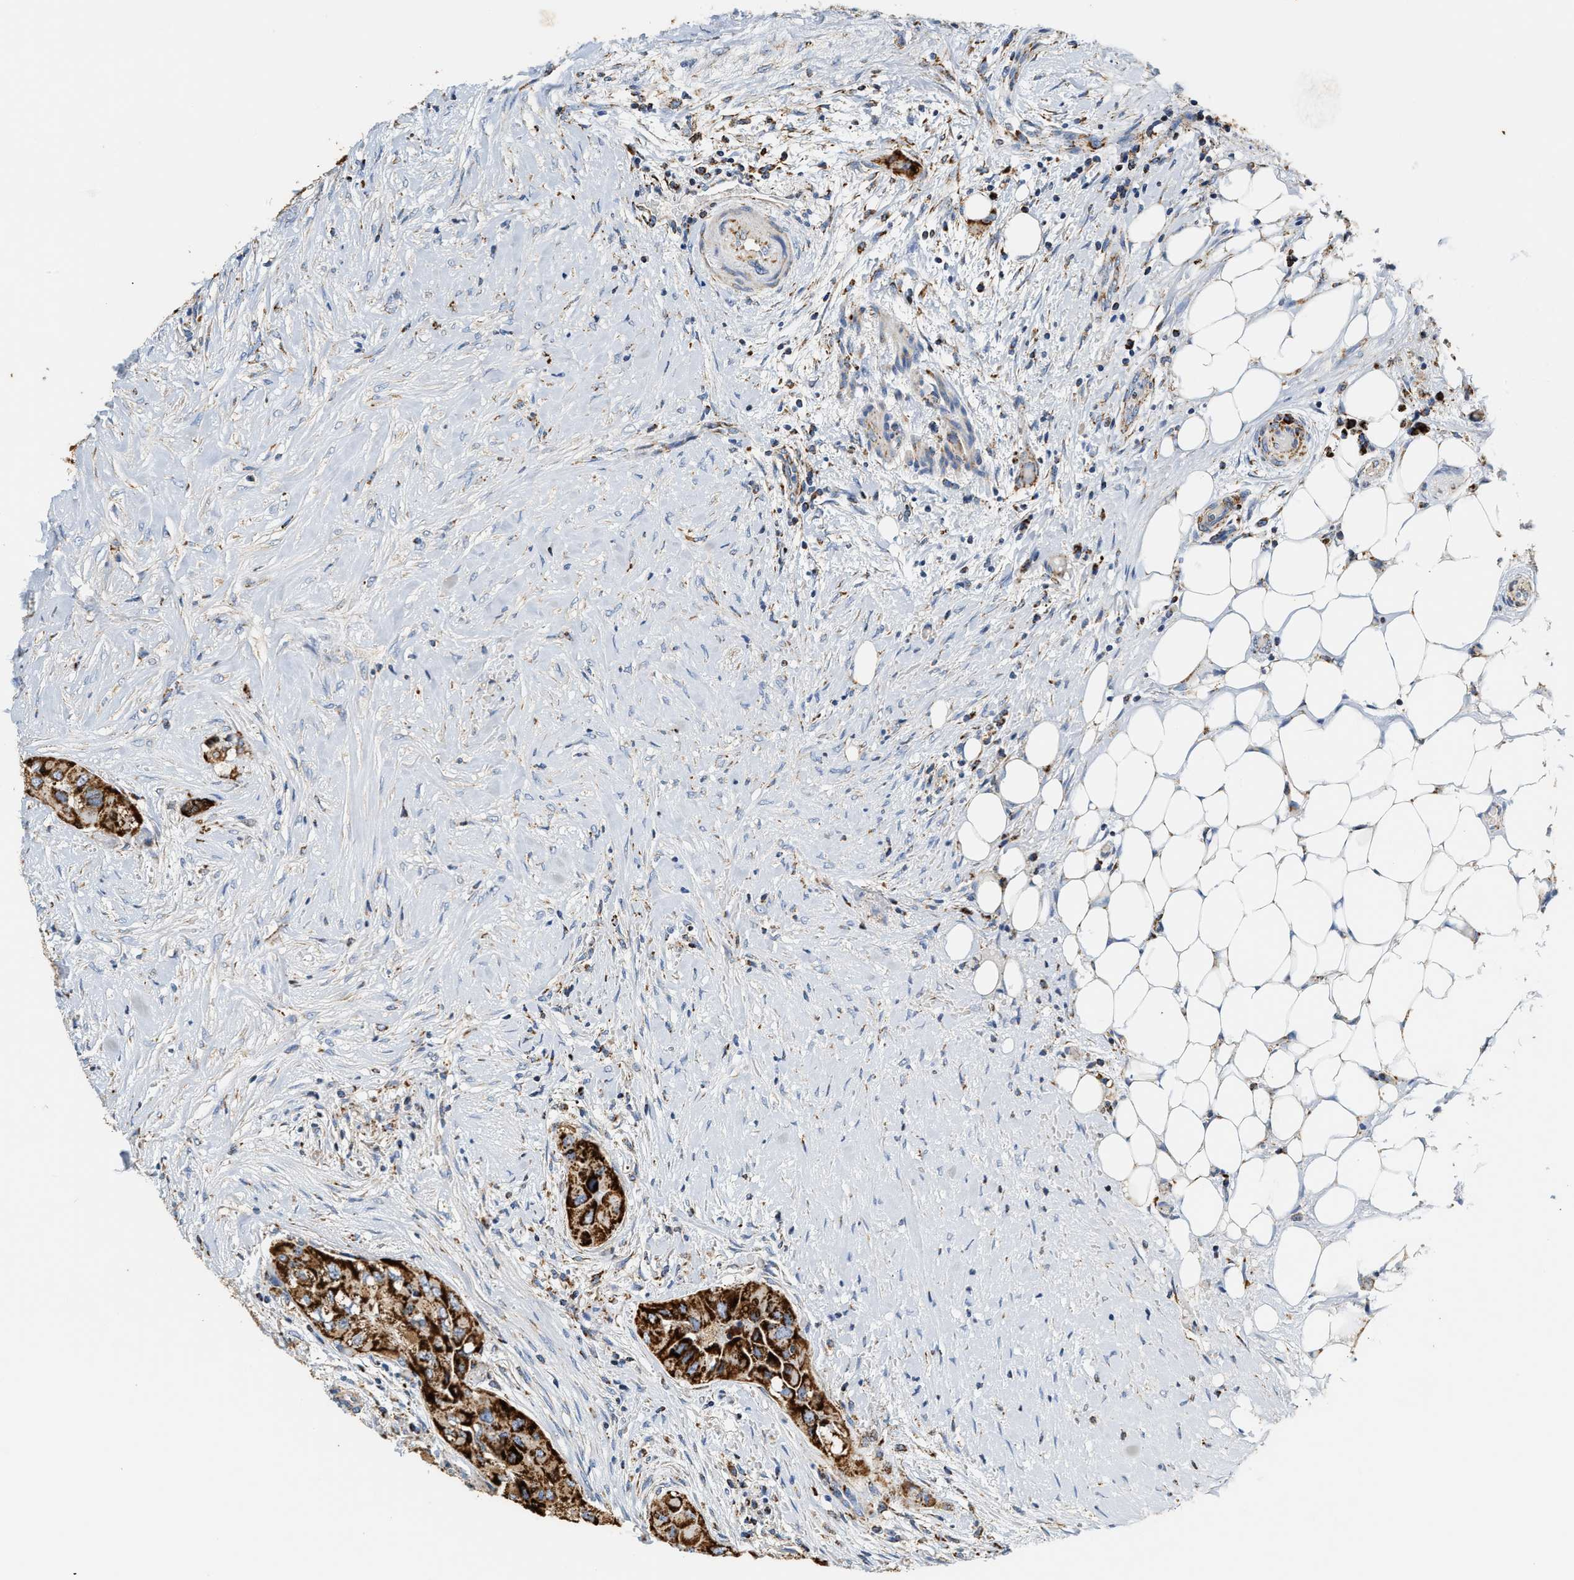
{"staining": {"intensity": "strong", "quantity": ">75%", "location": "cytoplasmic/membranous"}, "tissue": "thyroid cancer", "cell_type": "Tumor cells", "image_type": "cancer", "snomed": [{"axis": "morphology", "description": "Papillary adenocarcinoma, NOS"}, {"axis": "topography", "description": "Thyroid gland"}], "caption": "Protein staining shows strong cytoplasmic/membranous expression in approximately >75% of tumor cells in papillary adenocarcinoma (thyroid). Nuclei are stained in blue.", "gene": "SHMT2", "patient": {"sex": "female", "age": 59}}